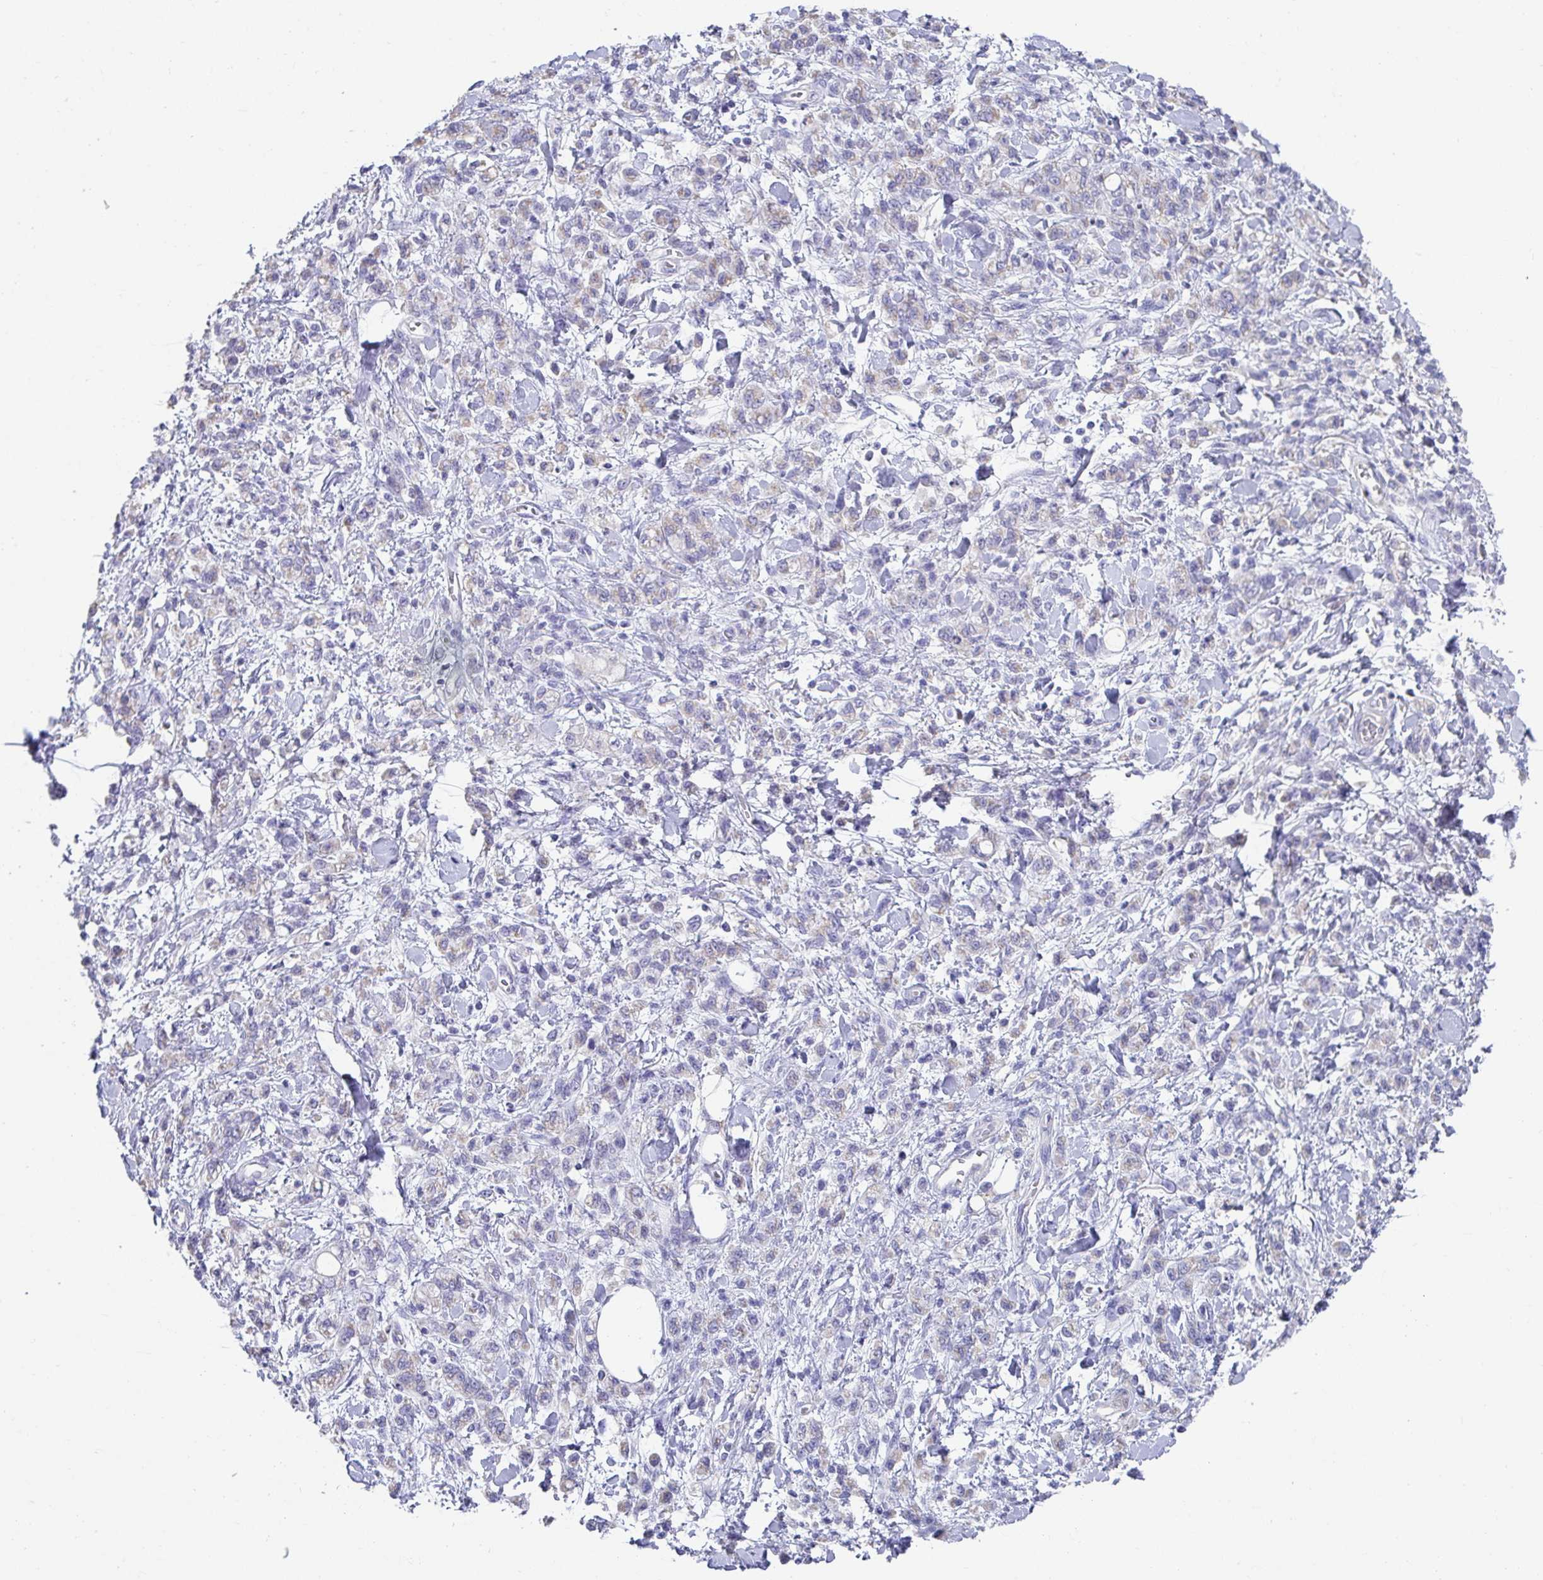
{"staining": {"intensity": "negative", "quantity": "none", "location": "none"}, "tissue": "stomach cancer", "cell_type": "Tumor cells", "image_type": "cancer", "snomed": [{"axis": "morphology", "description": "Adenocarcinoma, NOS"}, {"axis": "topography", "description": "Stomach"}], "caption": "Micrograph shows no significant protein staining in tumor cells of adenocarcinoma (stomach).", "gene": "CXCR1", "patient": {"sex": "male", "age": 77}}